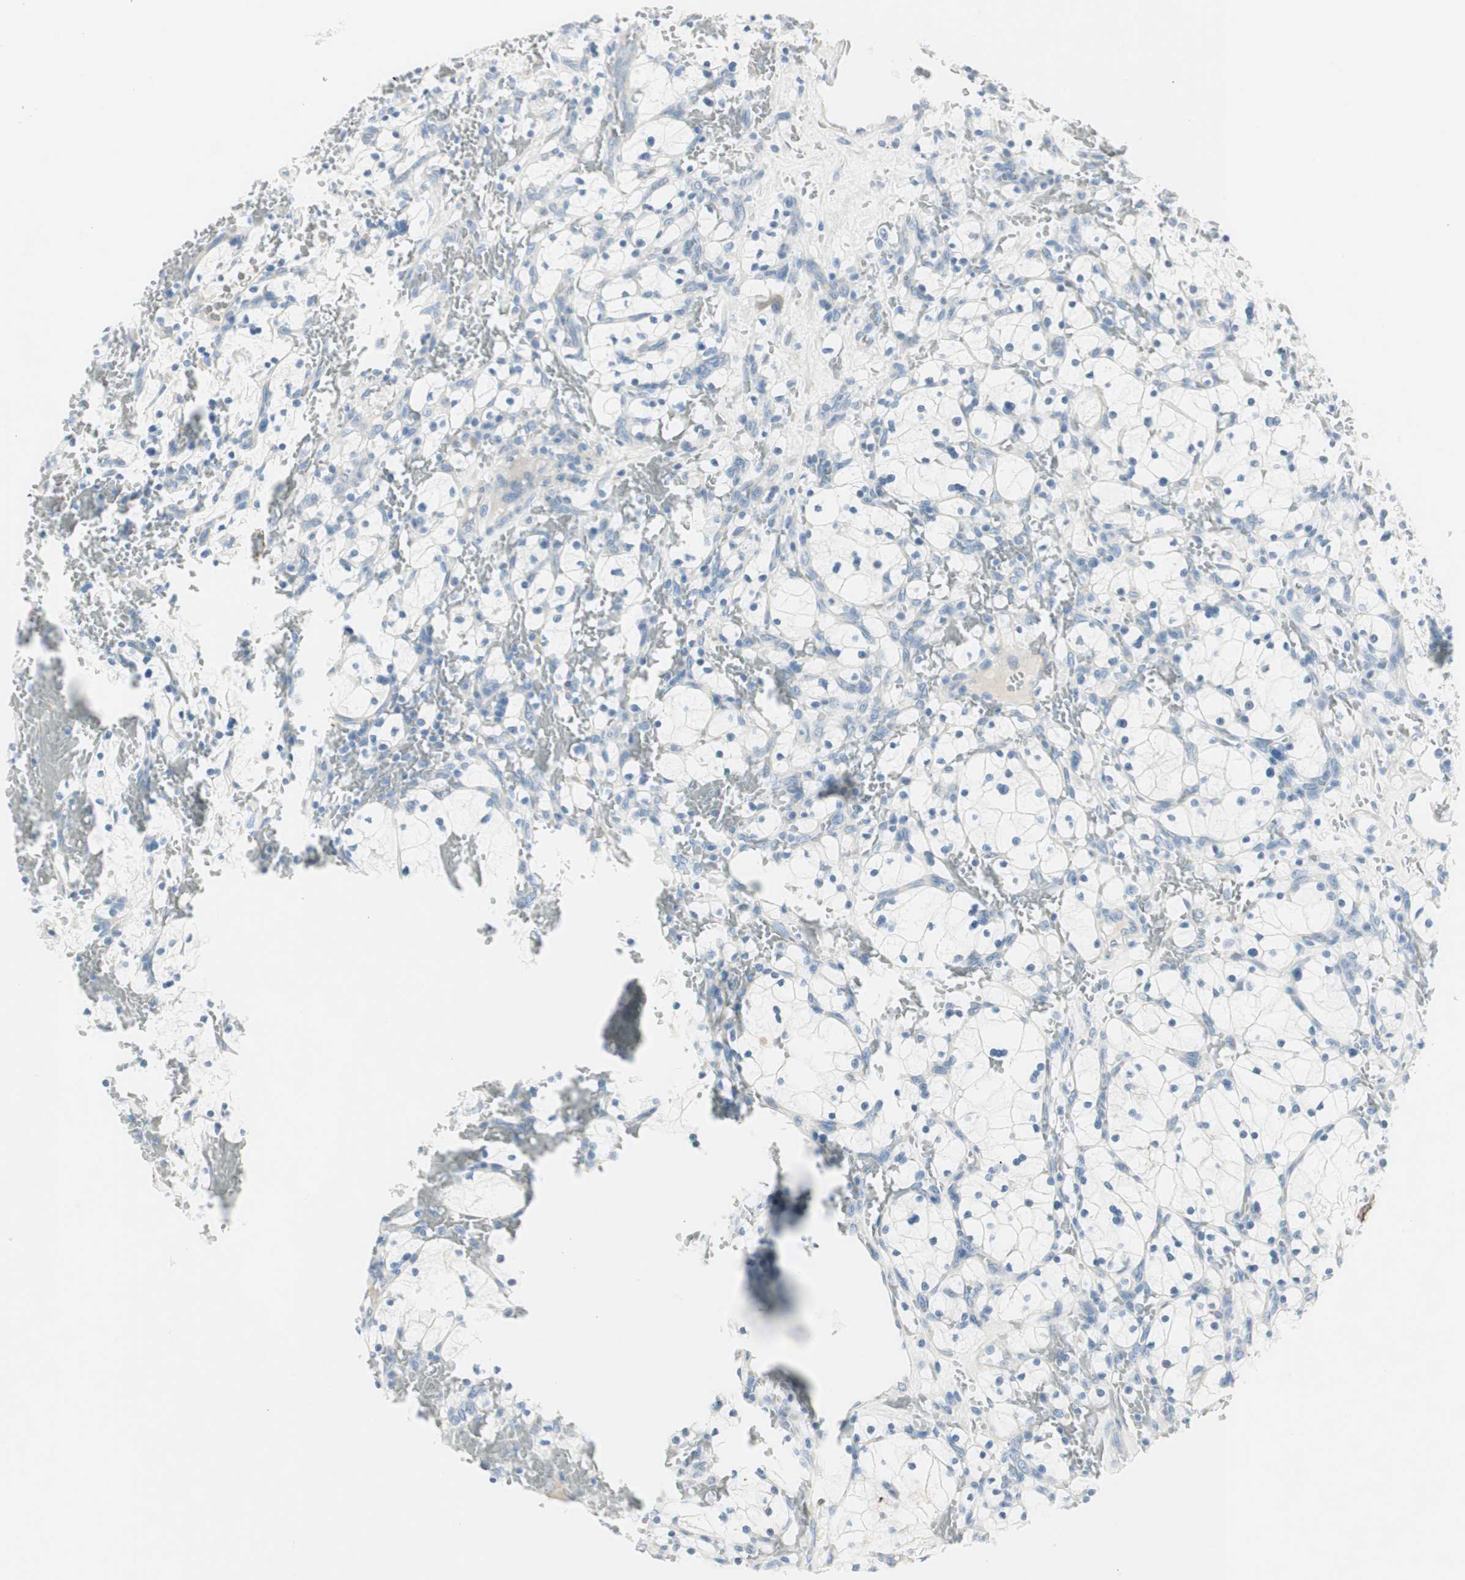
{"staining": {"intensity": "negative", "quantity": "none", "location": "none"}, "tissue": "renal cancer", "cell_type": "Tumor cells", "image_type": "cancer", "snomed": [{"axis": "morphology", "description": "Adenocarcinoma, NOS"}, {"axis": "topography", "description": "Kidney"}], "caption": "DAB immunohistochemical staining of renal cancer (adenocarcinoma) shows no significant positivity in tumor cells.", "gene": "CDHR5", "patient": {"sex": "female", "age": 83}}